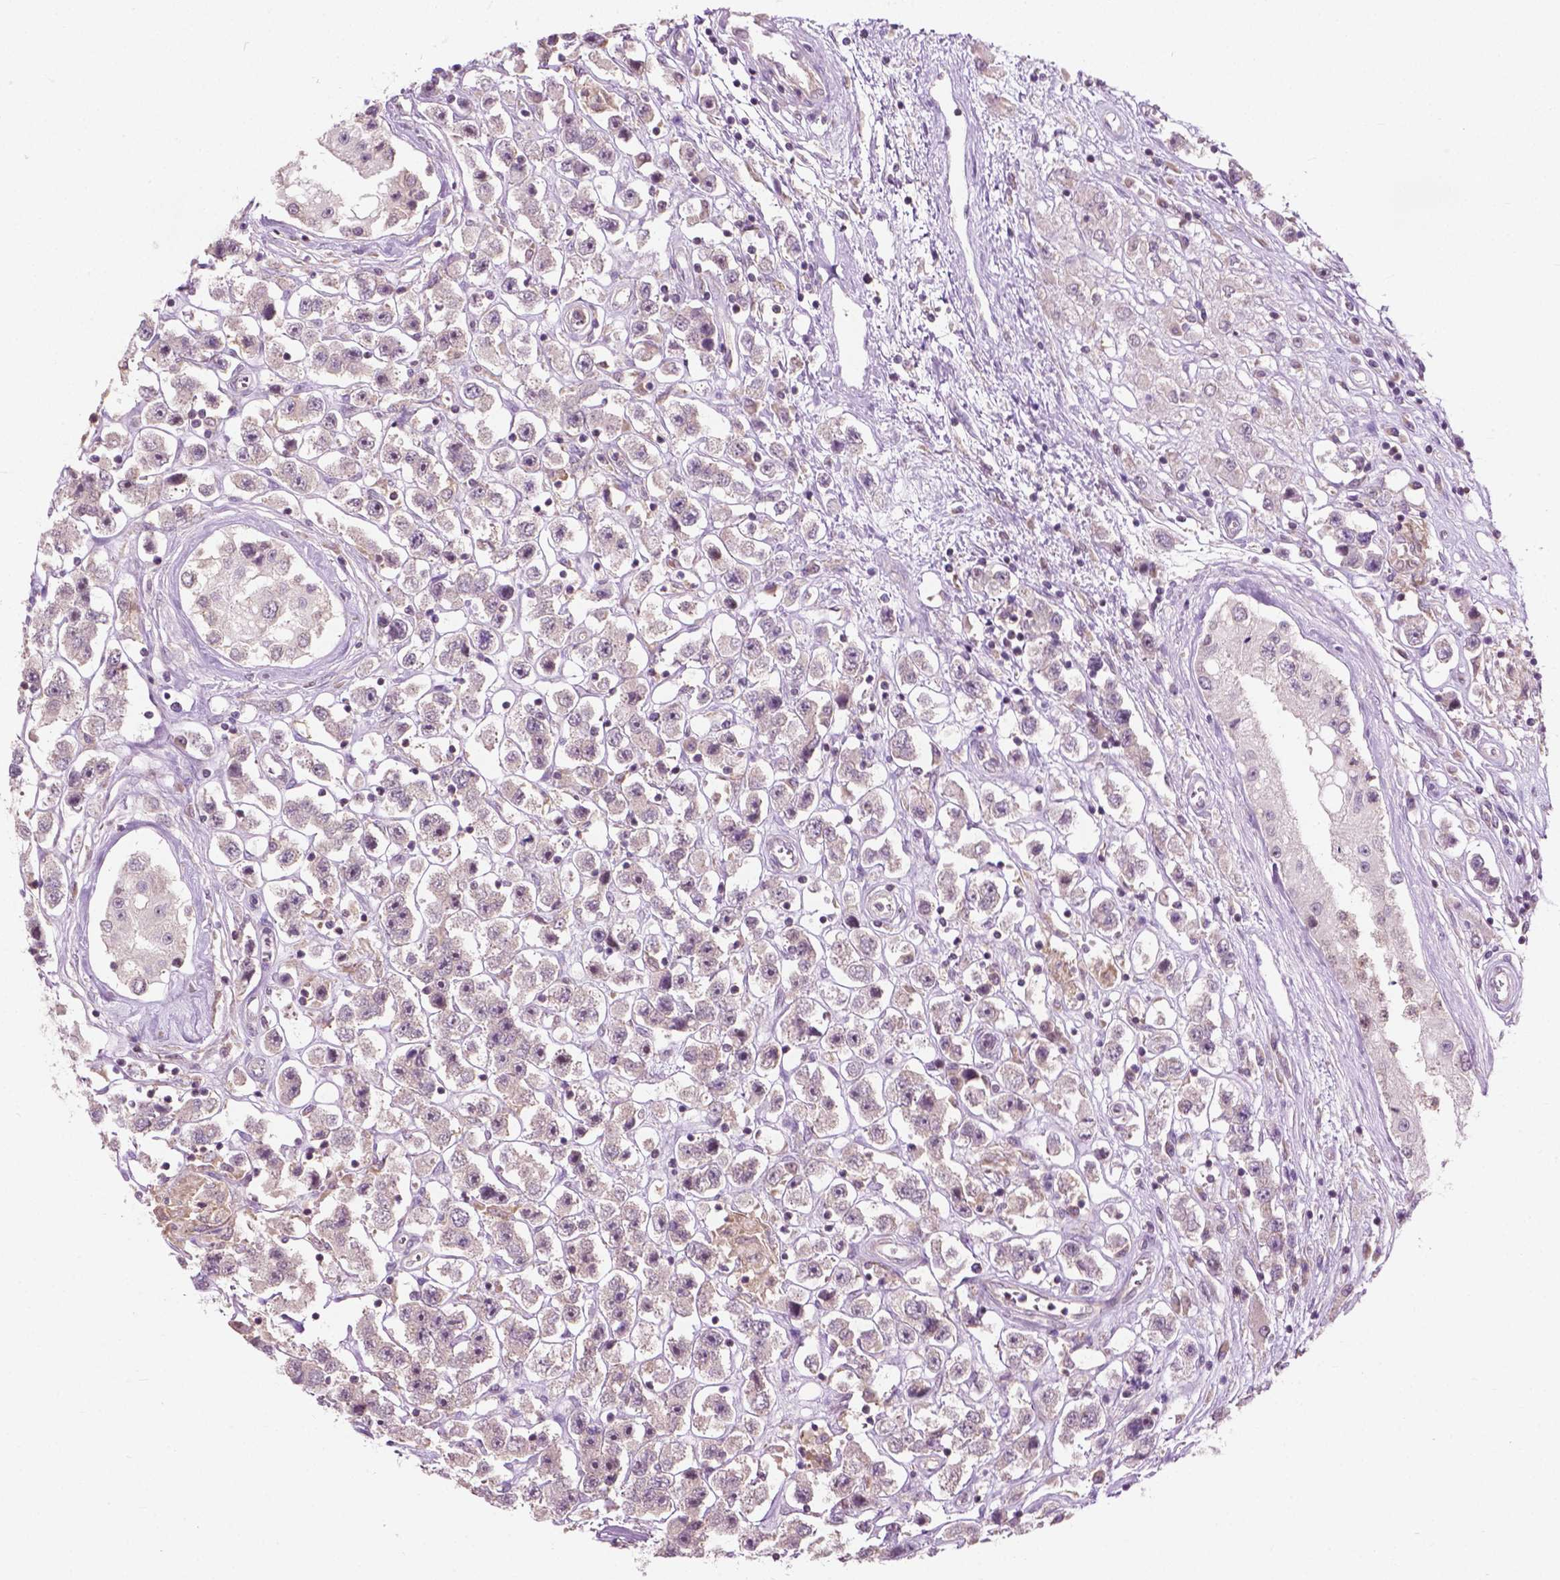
{"staining": {"intensity": "negative", "quantity": "none", "location": "none"}, "tissue": "testis cancer", "cell_type": "Tumor cells", "image_type": "cancer", "snomed": [{"axis": "morphology", "description": "Seminoma, NOS"}, {"axis": "topography", "description": "Testis"}], "caption": "High power microscopy photomicrograph of an immunohistochemistry (IHC) micrograph of testis seminoma, revealing no significant staining in tumor cells. Brightfield microscopy of IHC stained with DAB (3,3'-diaminobenzidine) (brown) and hematoxylin (blue), captured at high magnification.", "gene": "MZT1", "patient": {"sex": "male", "age": 45}}